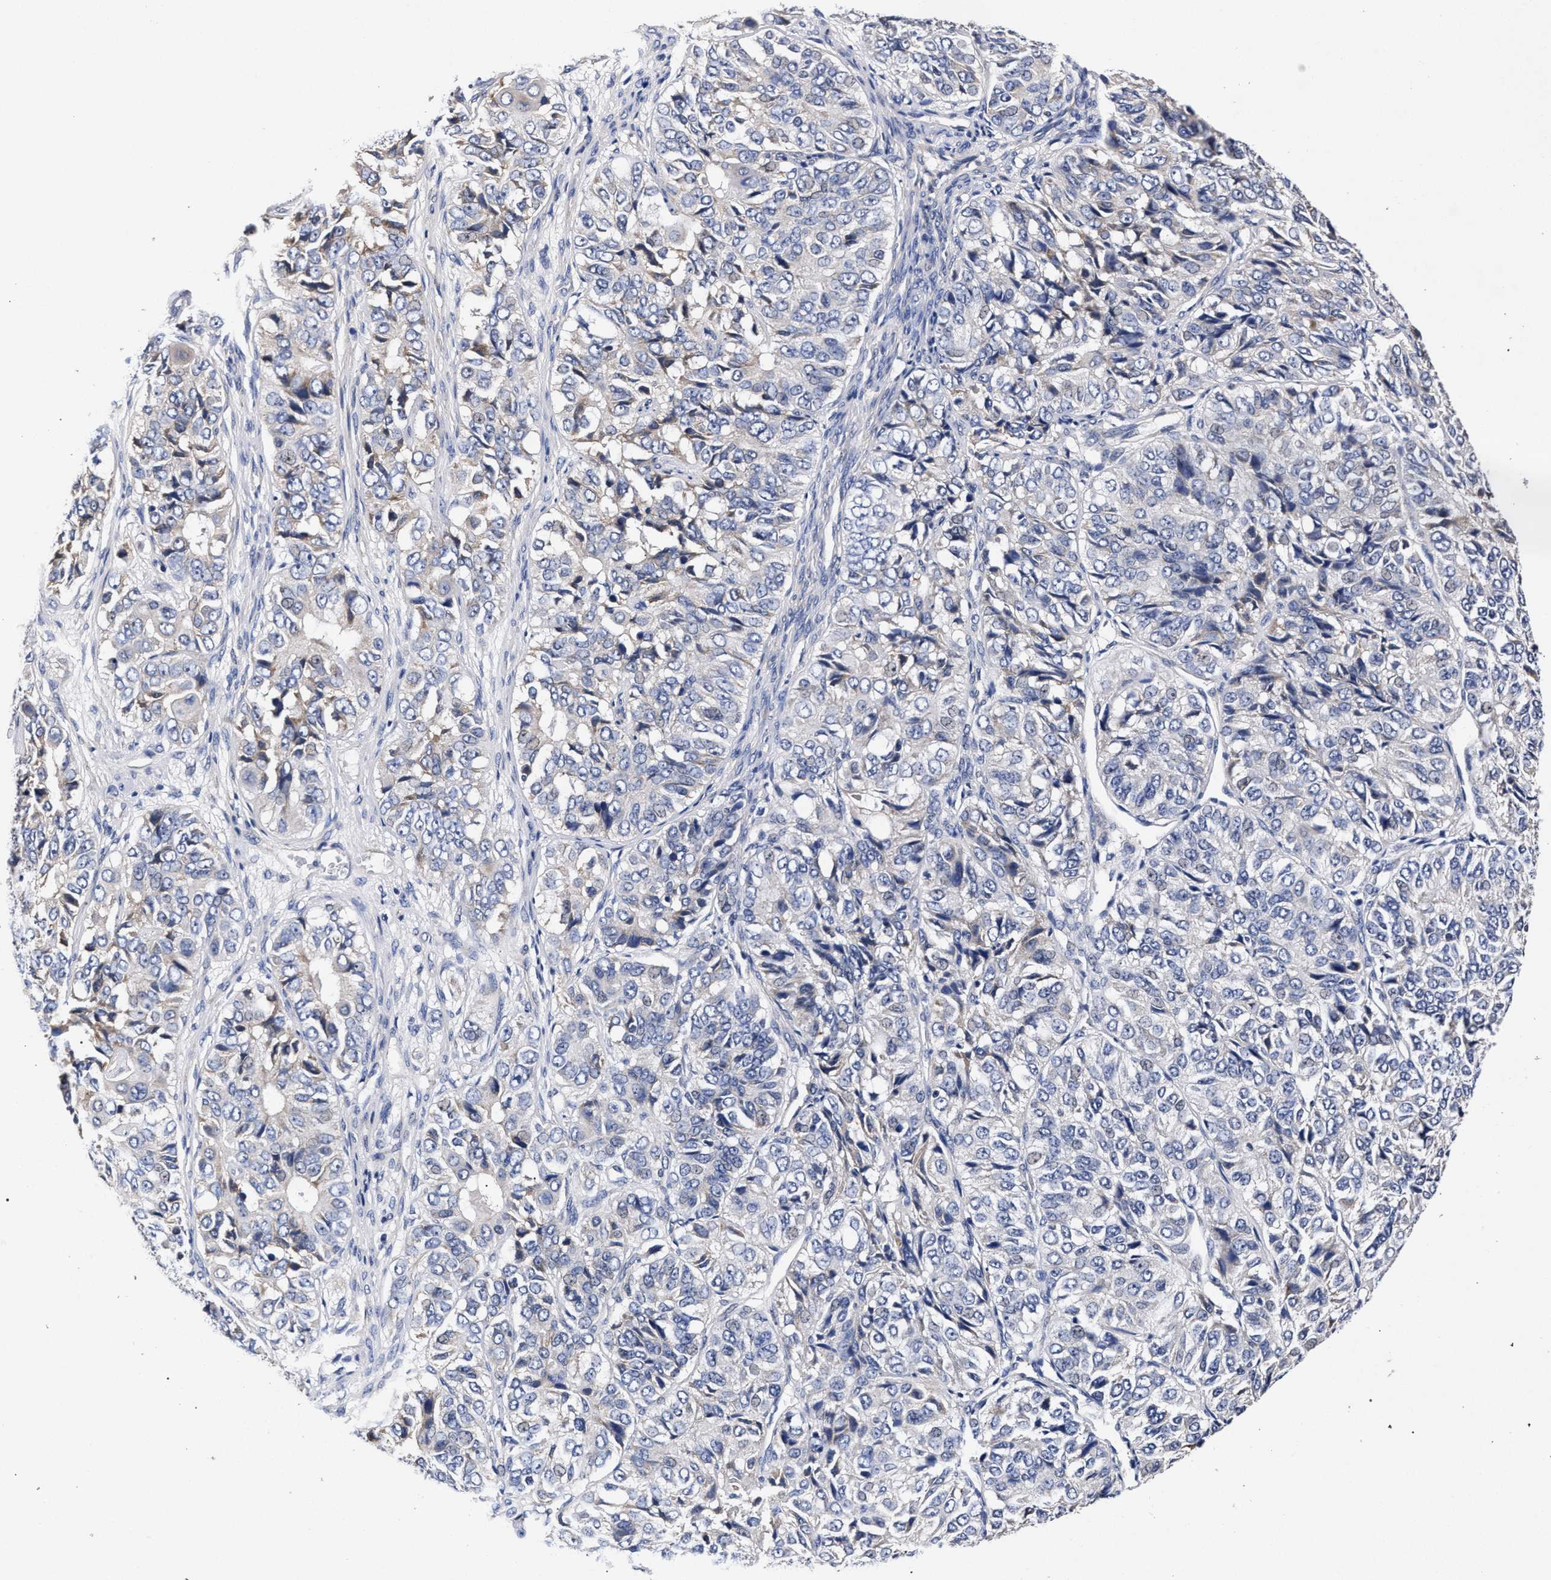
{"staining": {"intensity": "negative", "quantity": "none", "location": "none"}, "tissue": "ovarian cancer", "cell_type": "Tumor cells", "image_type": "cancer", "snomed": [{"axis": "morphology", "description": "Carcinoma, endometroid"}, {"axis": "topography", "description": "Ovary"}], "caption": "Ovarian cancer stained for a protein using immunohistochemistry shows no positivity tumor cells.", "gene": "CFAP95", "patient": {"sex": "female", "age": 51}}